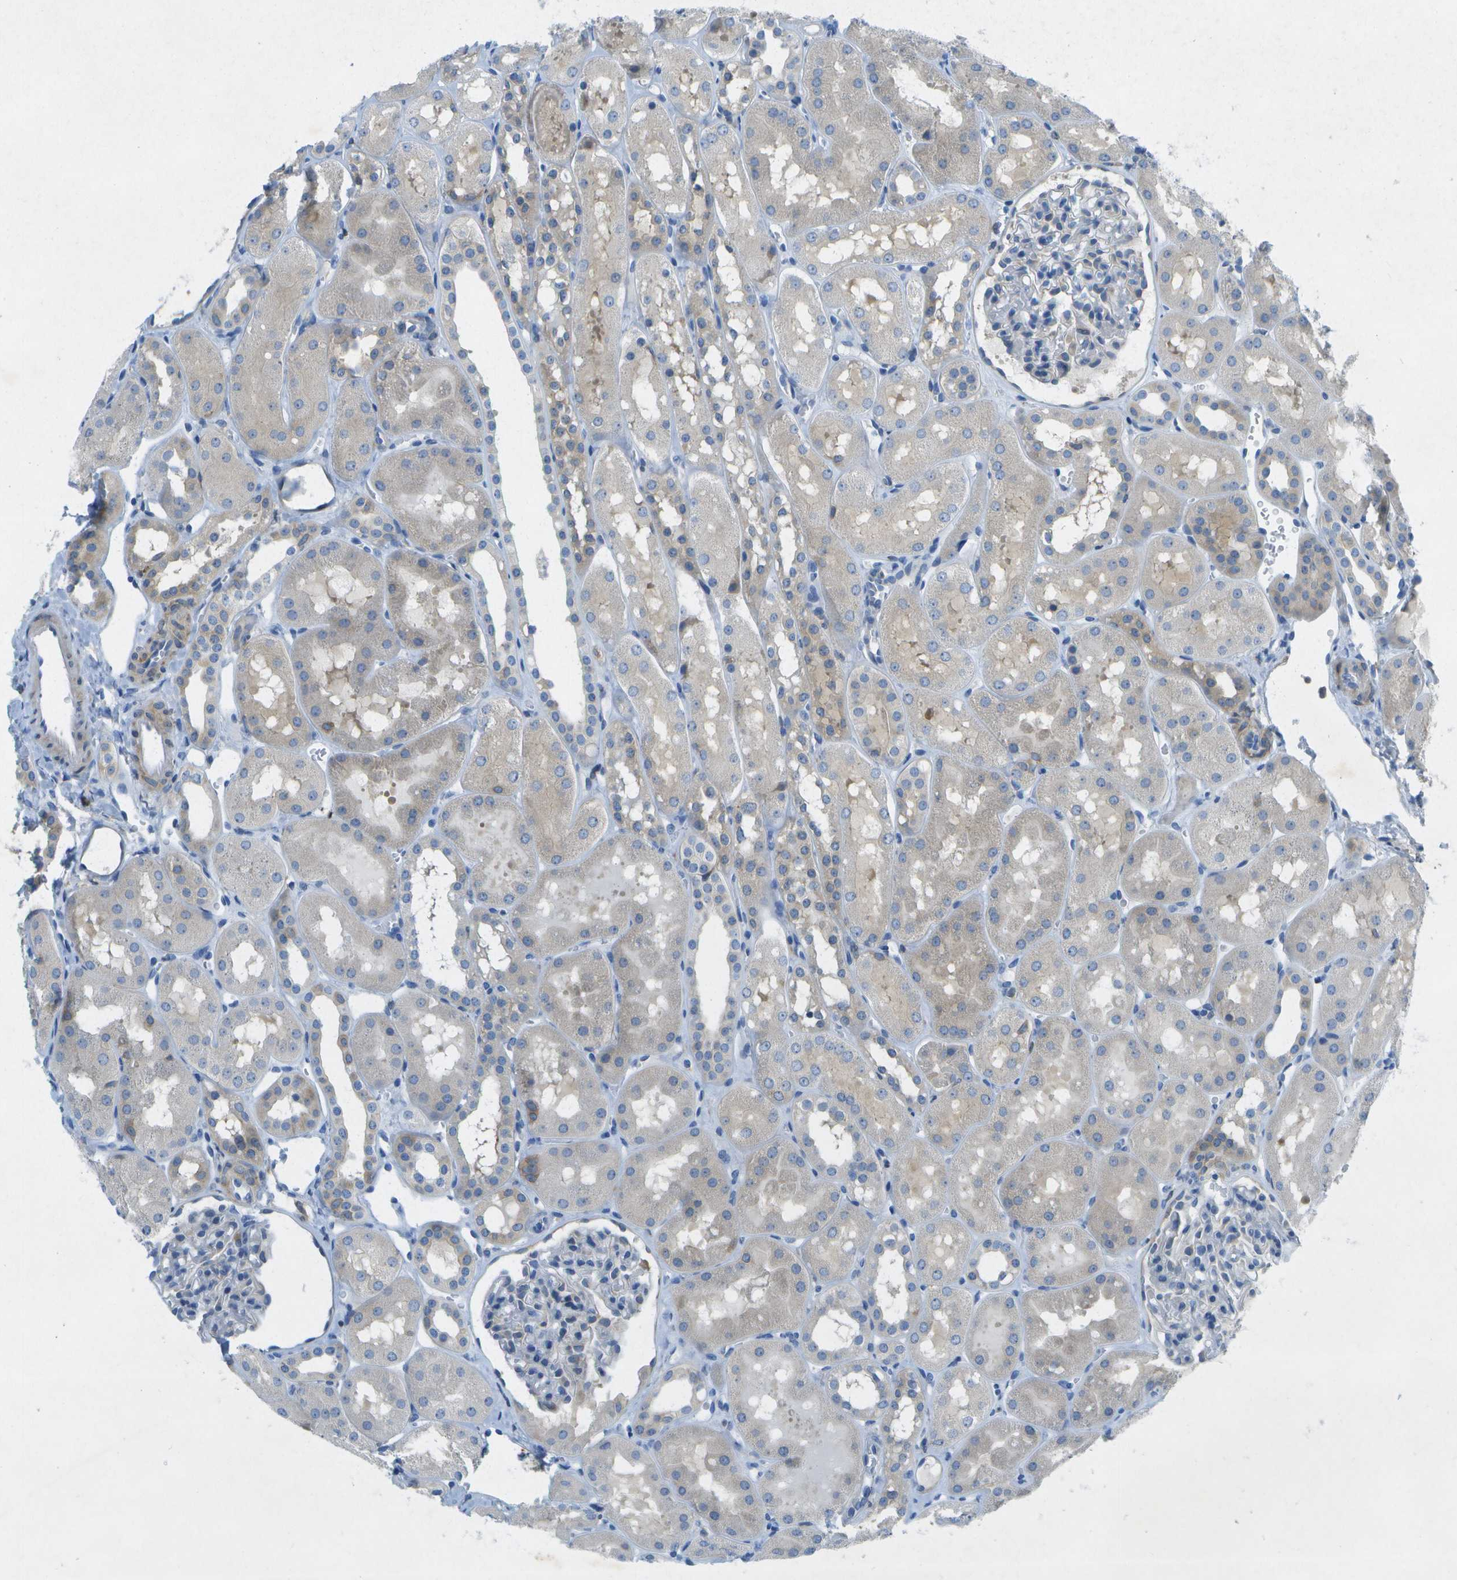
{"staining": {"intensity": "weak", "quantity": "<25%", "location": "cytoplasmic/membranous"}, "tissue": "kidney", "cell_type": "Cells in glomeruli", "image_type": "normal", "snomed": [{"axis": "morphology", "description": "Normal tissue, NOS"}, {"axis": "topography", "description": "Kidney"}, {"axis": "topography", "description": "Urinary bladder"}], "caption": "Cells in glomeruli show no significant expression in benign kidney. Nuclei are stained in blue.", "gene": "WNK2", "patient": {"sex": "male", "age": 16}}